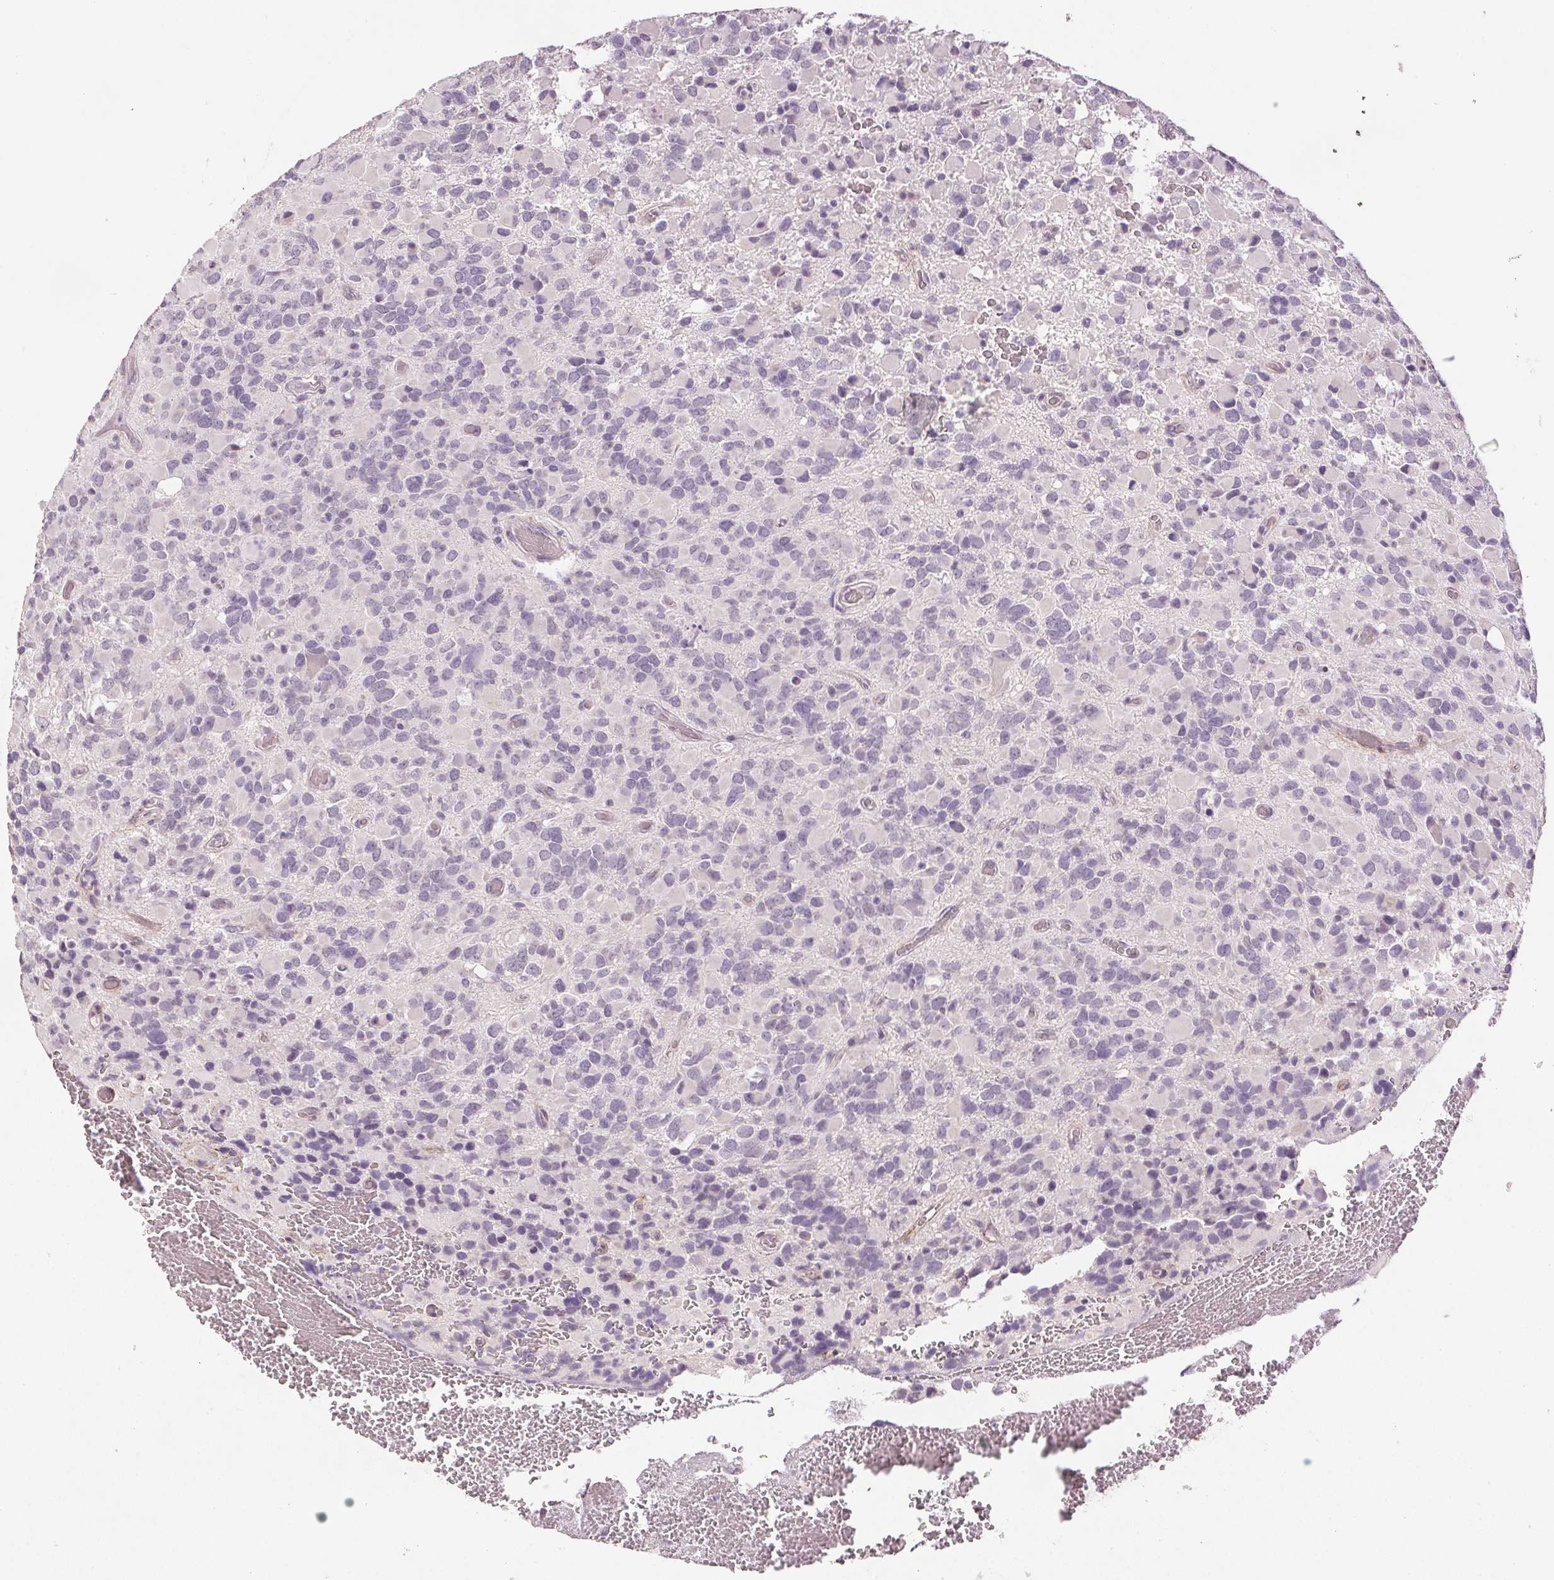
{"staining": {"intensity": "negative", "quantity": "none", "location": "none"}, "tissue": "glioma", "cell_type": "Tumor cells", "image_type": "cancer", "snomed": [{"axis": "morphology", "description": "Glioma, malignant, High grade"}, {"axis": "topography", "description": "Brain"}], "caption": "A histopathology image of glioma stained for a protein reveals no brown staining in tumor cells. (DAB (3,3'-diaminobenzidine) IHC, high magnification).", "gene": "FBN1", "patient": {"sex": "female", "age": 40}}